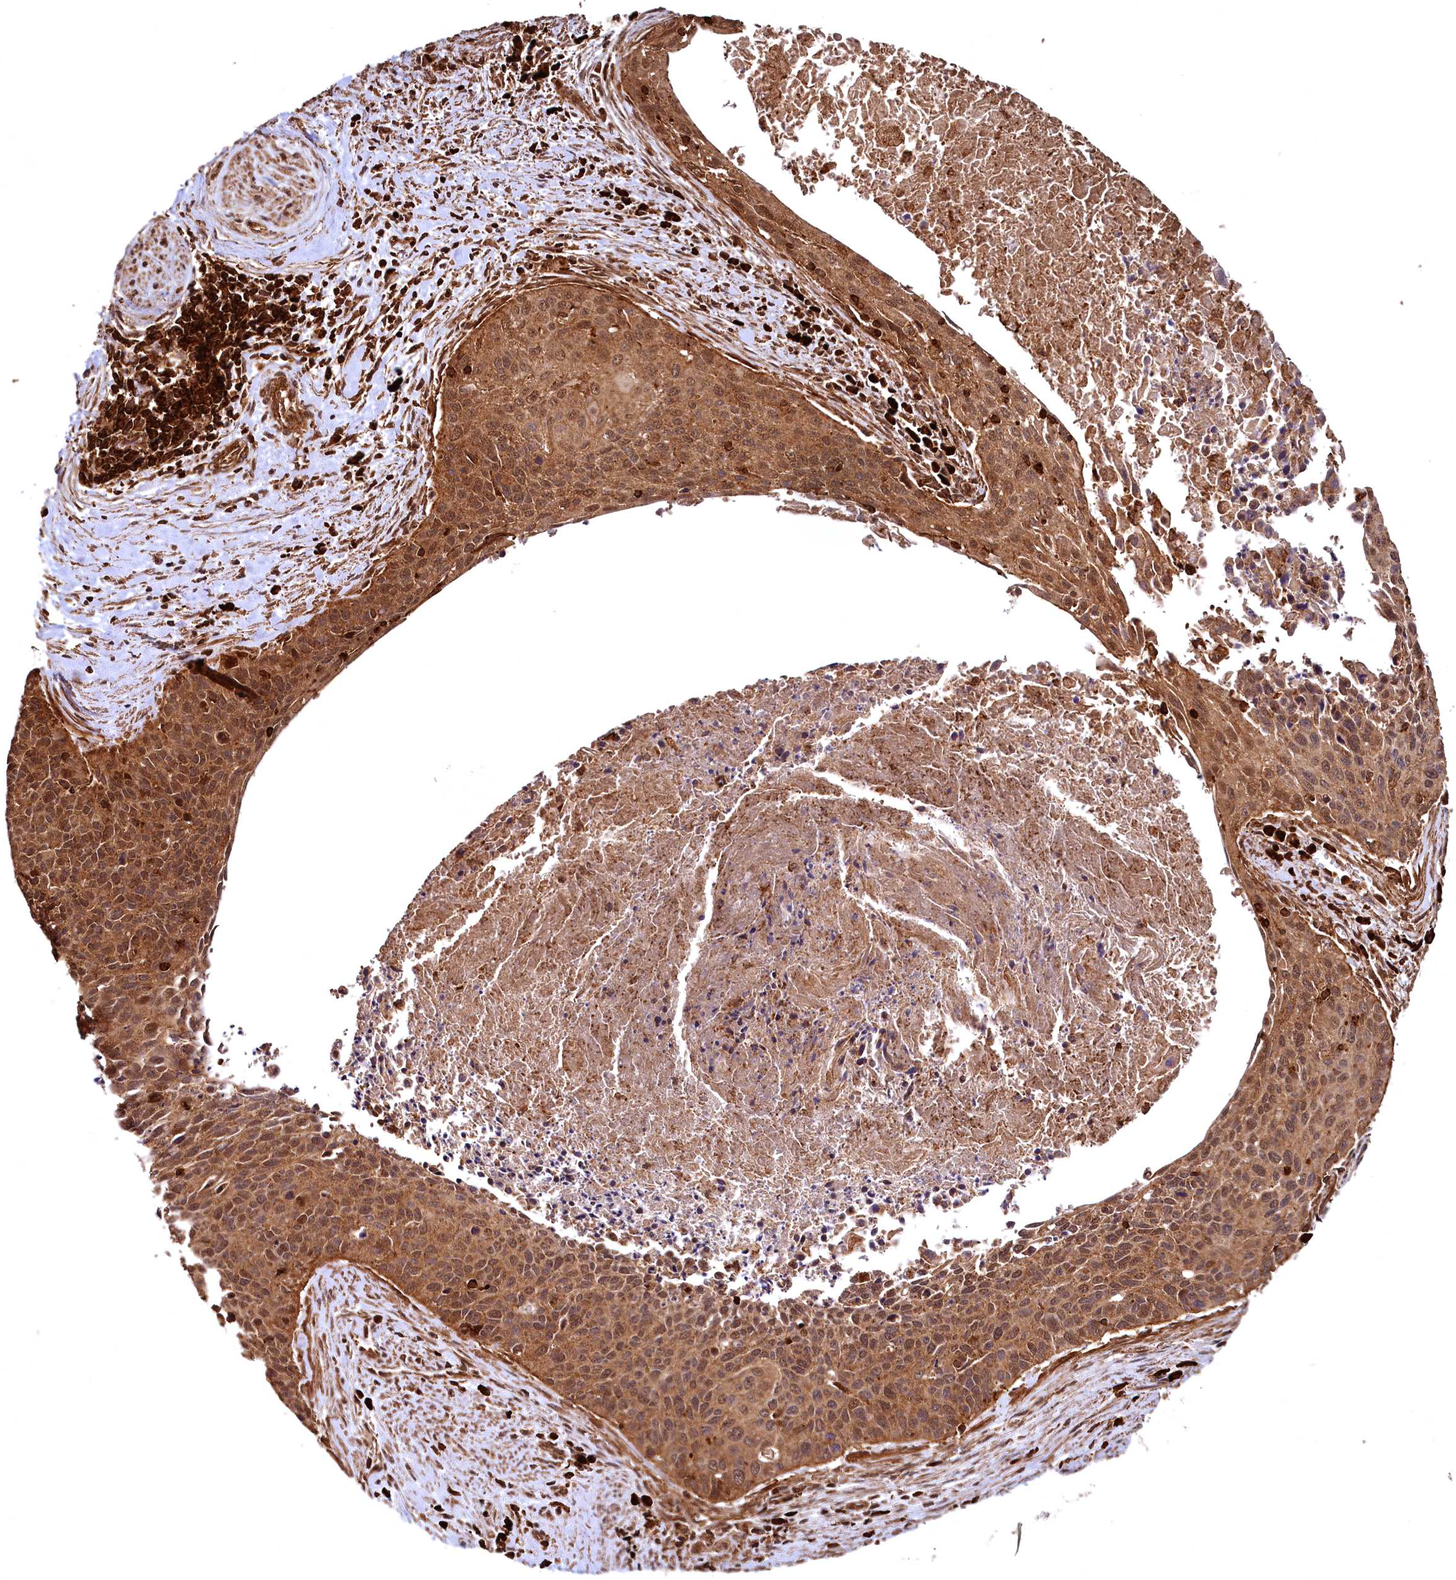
{"staining": {"intensity": "moderate", "quantity": ">75%", "location": "cytoplasmic/membranous,nuclear"}, "tissue": "cervical cancer", "cell_type": "Tumor cells", "image_type": "cancer", "snomed": [{"axis": "morphology", "description": "Squamous cell carcinoma, NOS"}, {"axis": "topography", "description": "Cervix"}], "caption": "Tumor cells reveal medium levels of moderate cytoplasmic/membranous and nuclear positivity in about >75% of cells in cervical squamous cell carcinoma.", "gene": "STUB1", "patient": {"sex": "female", "age": 55}}